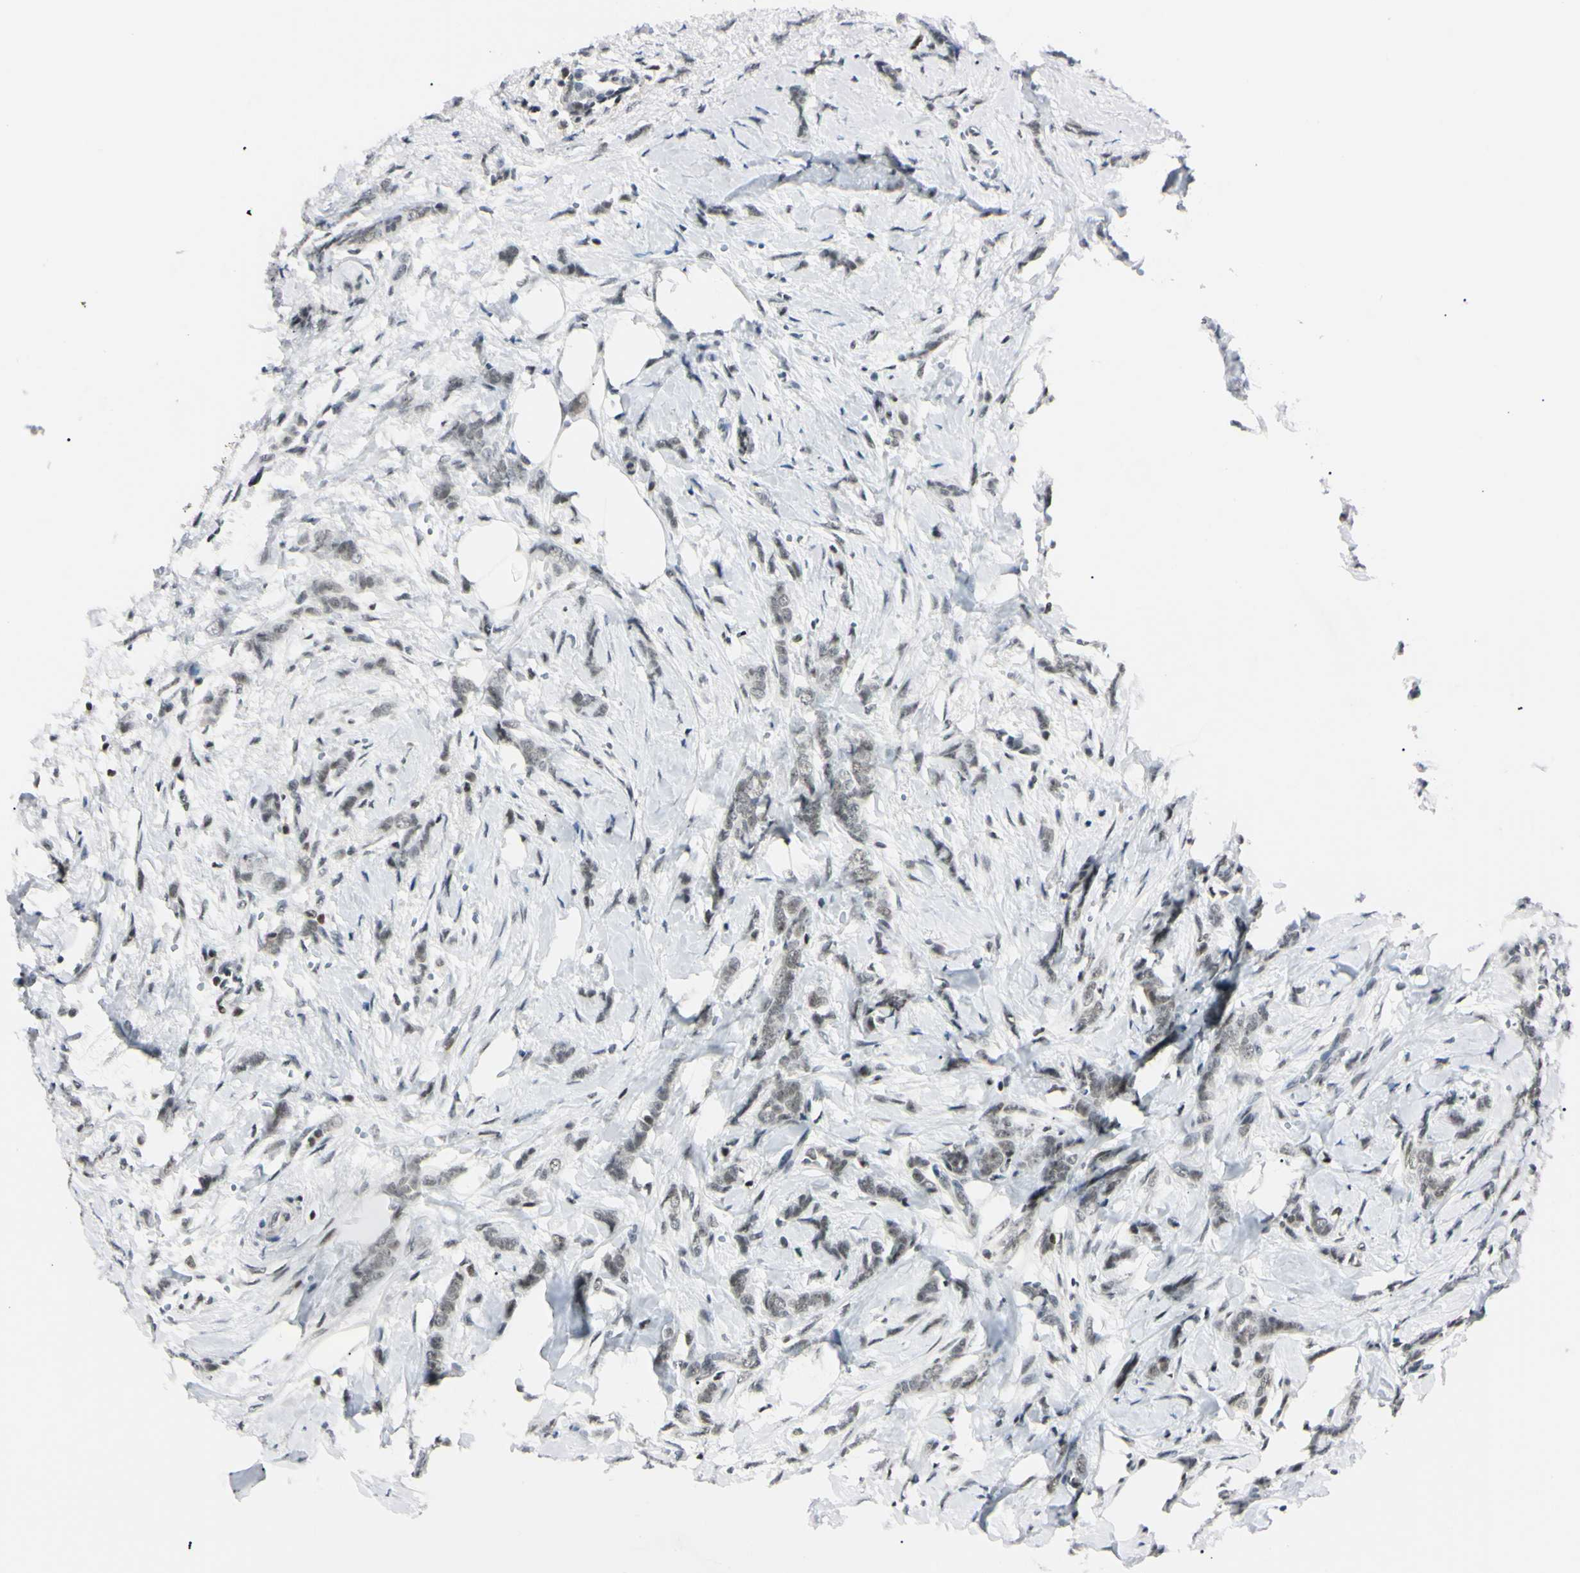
{"staining": {"intensity": "negative", "quantity": "none", "location": "none"}, "tissue": "breast cancer", "cell_type": "Tumor cells", "image_type": "cancer", "snomed": [{"axis": "morphology", "description": "Lobular carcinoma, in situ"}, {"axis": "morphology", "description": "Lobular carcinoma"}, {"axis": "topography", "description": "Breast"}], "caption": "A micrograph of breast cancer stained for a protein displays no brown staining in tumor cells.", "gene": "C1orf174", "patient": {"sex": "female", "age": 41}}